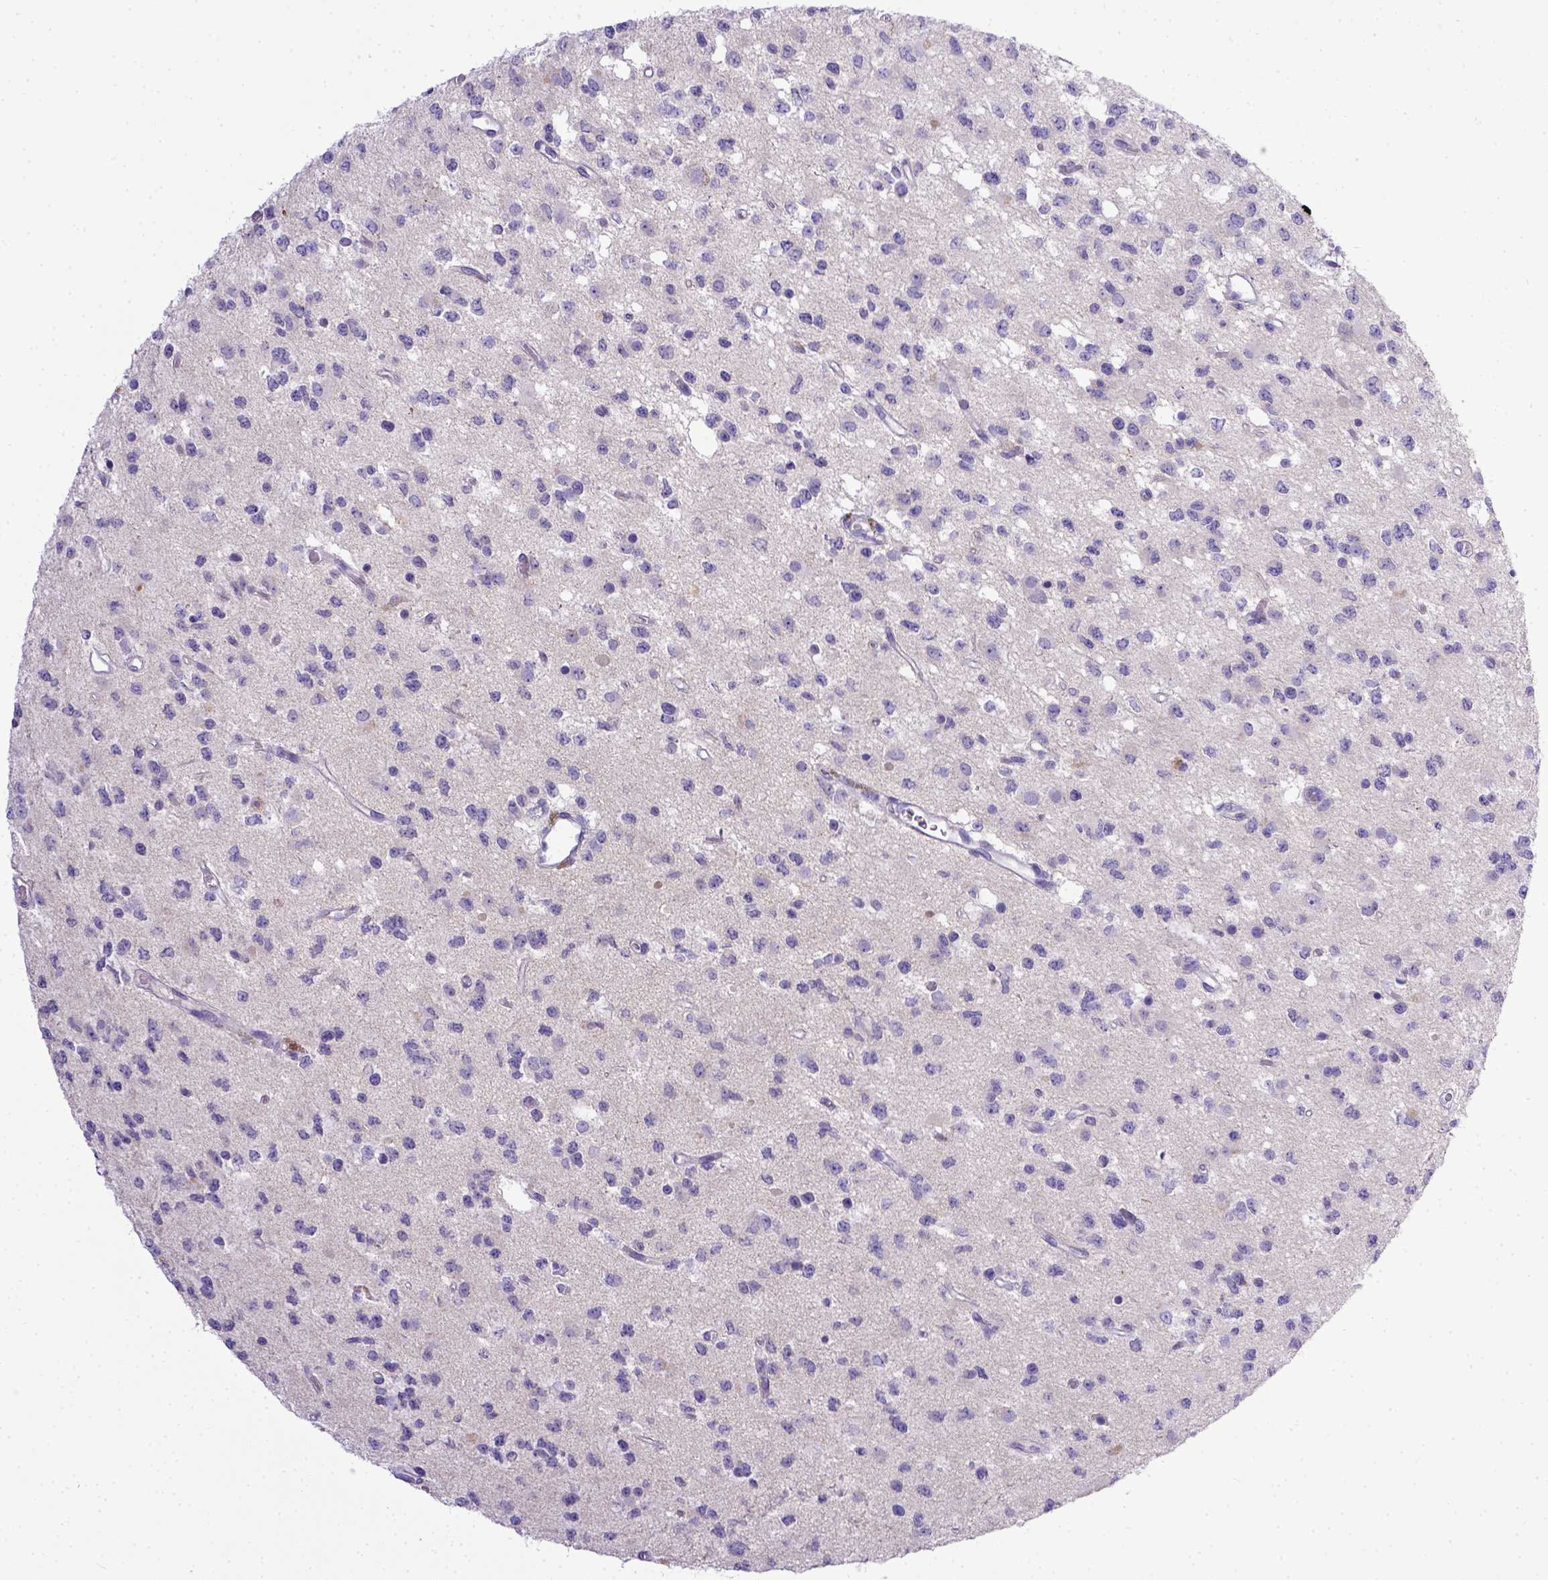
{"staining": {"intensity": "negative", "quantity": "none", "location": "none"}, "tissue": "glioma", "cell_type": "Tumor cells", "image_type": "cancer", "snomed": [{"axis": "morphology", "description": "Glioma, malignant, Low grade"}, {"axis": "topography", "description": "Brain"}], "caption": "DAB (3,3'-diaminobenzidine) immunohistochemical staining of glioma reveals no significant expression in tumor cells. (Stains: DAB immunohistochemistry with hematoxylin counter stain, Microscopy: brightfield microscopy at high magnification).", "gene": "BTN1A1", "patient": {"sex": "female", "age": 45}}